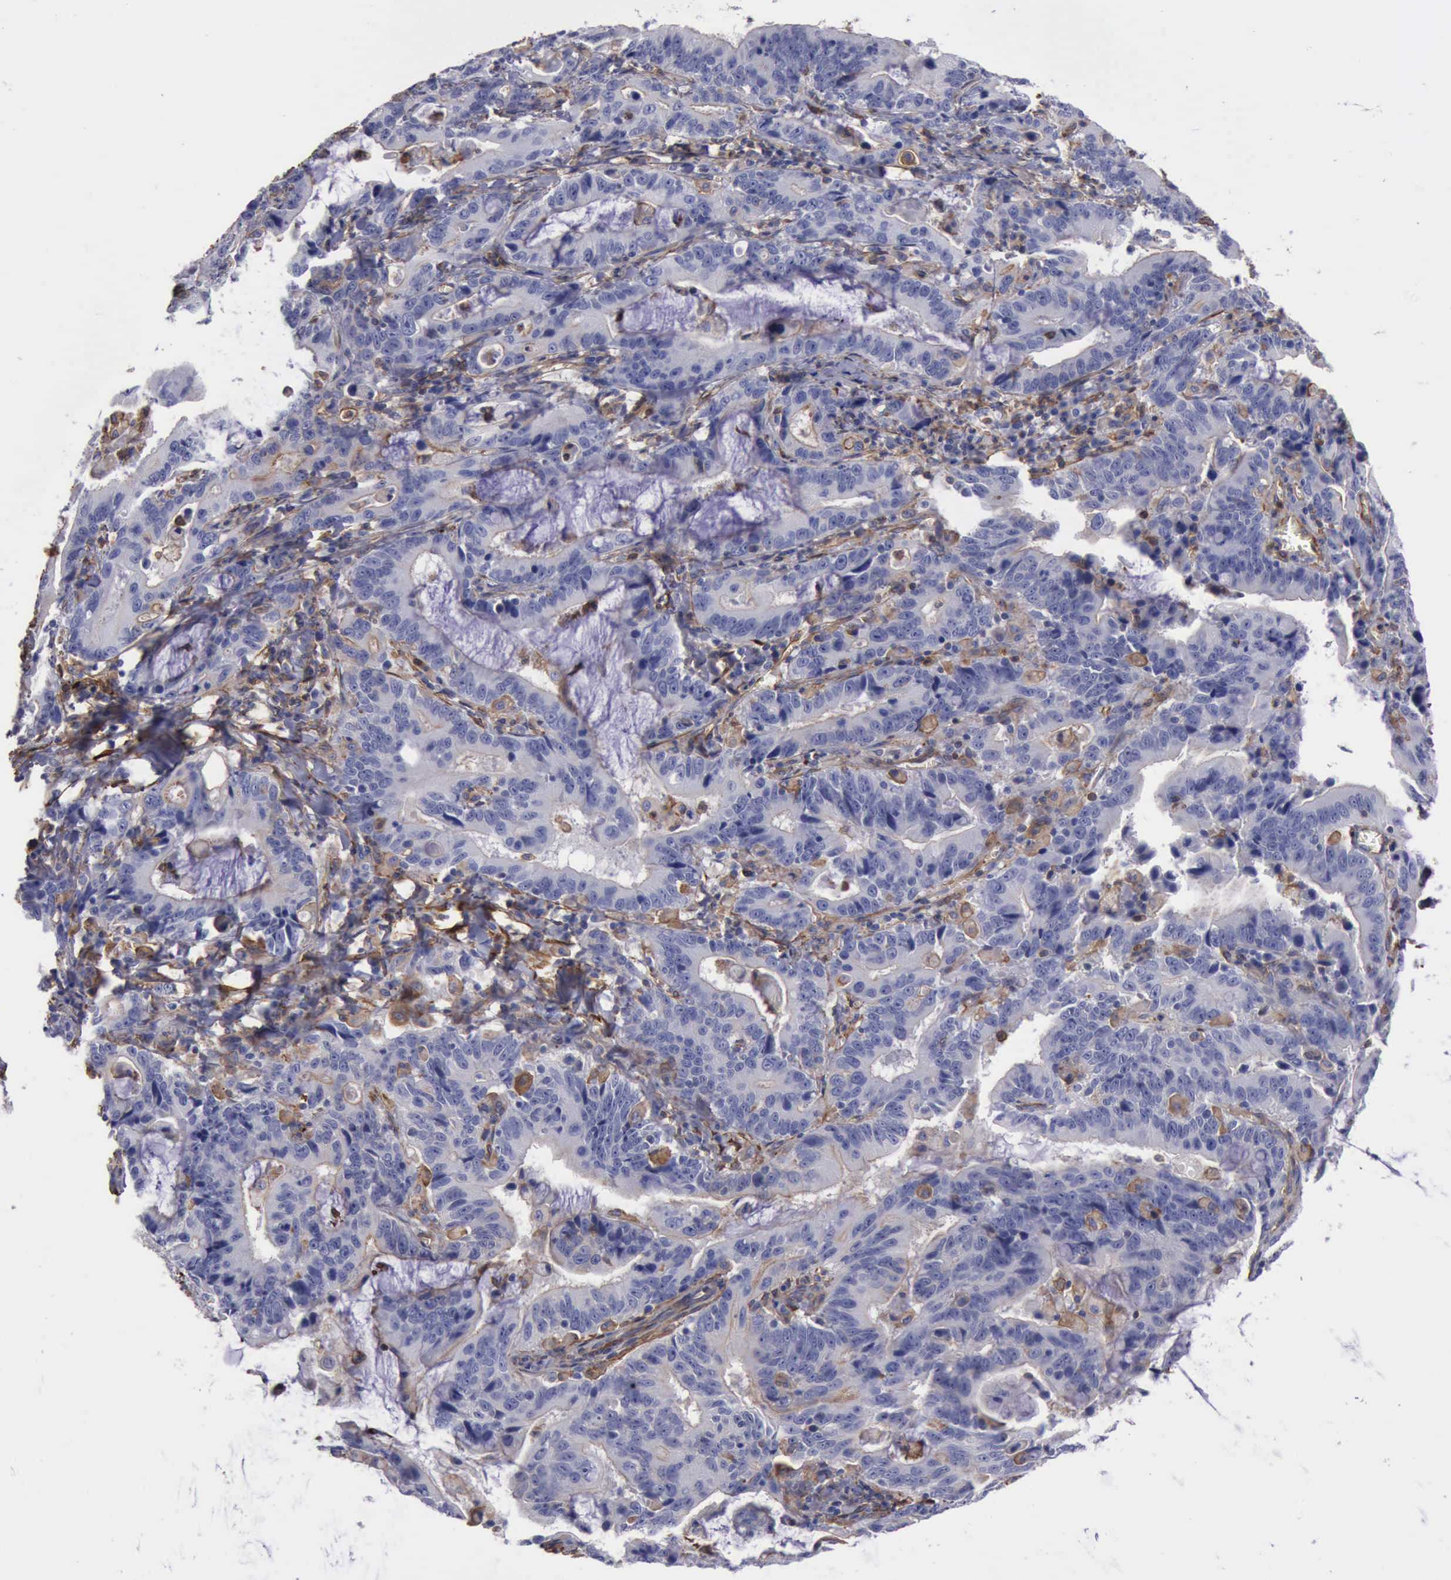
{"staining": {"intensity": "weak", "quantity": "<25%", "location": "cytoplasmic/membranous"}, "tissue": "stomach cancer", "cell_type": "Tumor cells", "image_type": "cancer", "snomed": [{"axis": "morphology", "description": "Adenocarcinoma, NOS"}, {"axis": "topography", "description": "Stomach, upper"}], "caption": "A histopathology image of stomach cancer stained for a protein displays no brown staining in tumor cells.", "gene": "FLNA", "patient": {"sex": "male", "age": 63}}